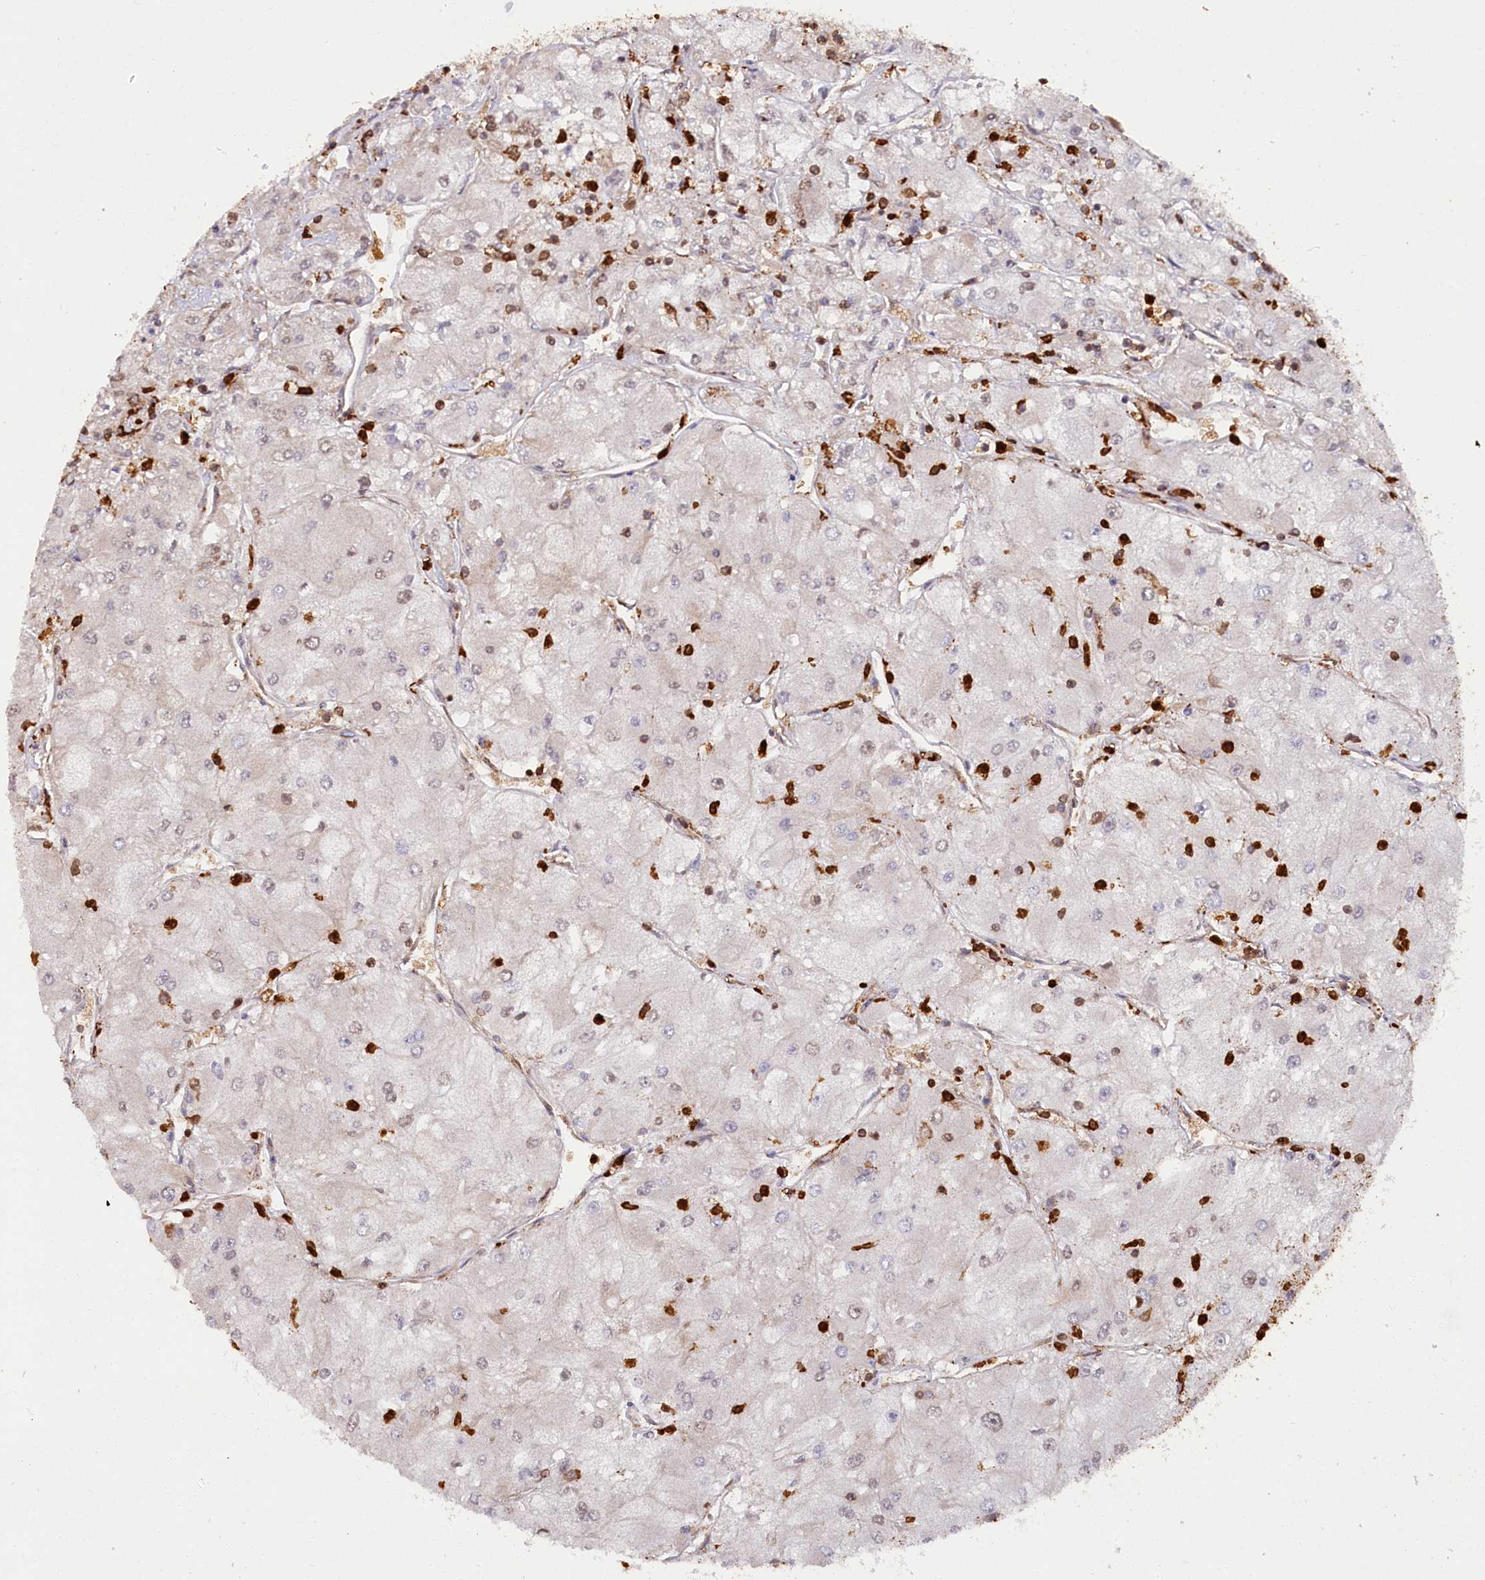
{"staining": {"intensity": "negative", "quantity": "none", "location": "none"}, "tissue": "renal cancer", "cell_type": "Tumor cells", "image_type": "cancer", "snomed": [{"axis": "morphology", "description": "Adenocarcinoma, NOS"}, {"axis": "topography", "description": "Kidney"}], "caption": "Photomicrograph shows no significant protein positivity in tumor cells of renal adenocarcinoma. The staining is performed using DAB (3,3'-diaminobenzidine) brown chromogen with nuclei counter-stained in using hematoxylin.", "gene": "LSG1", "patient": {"sex": "male", "age": 80}}